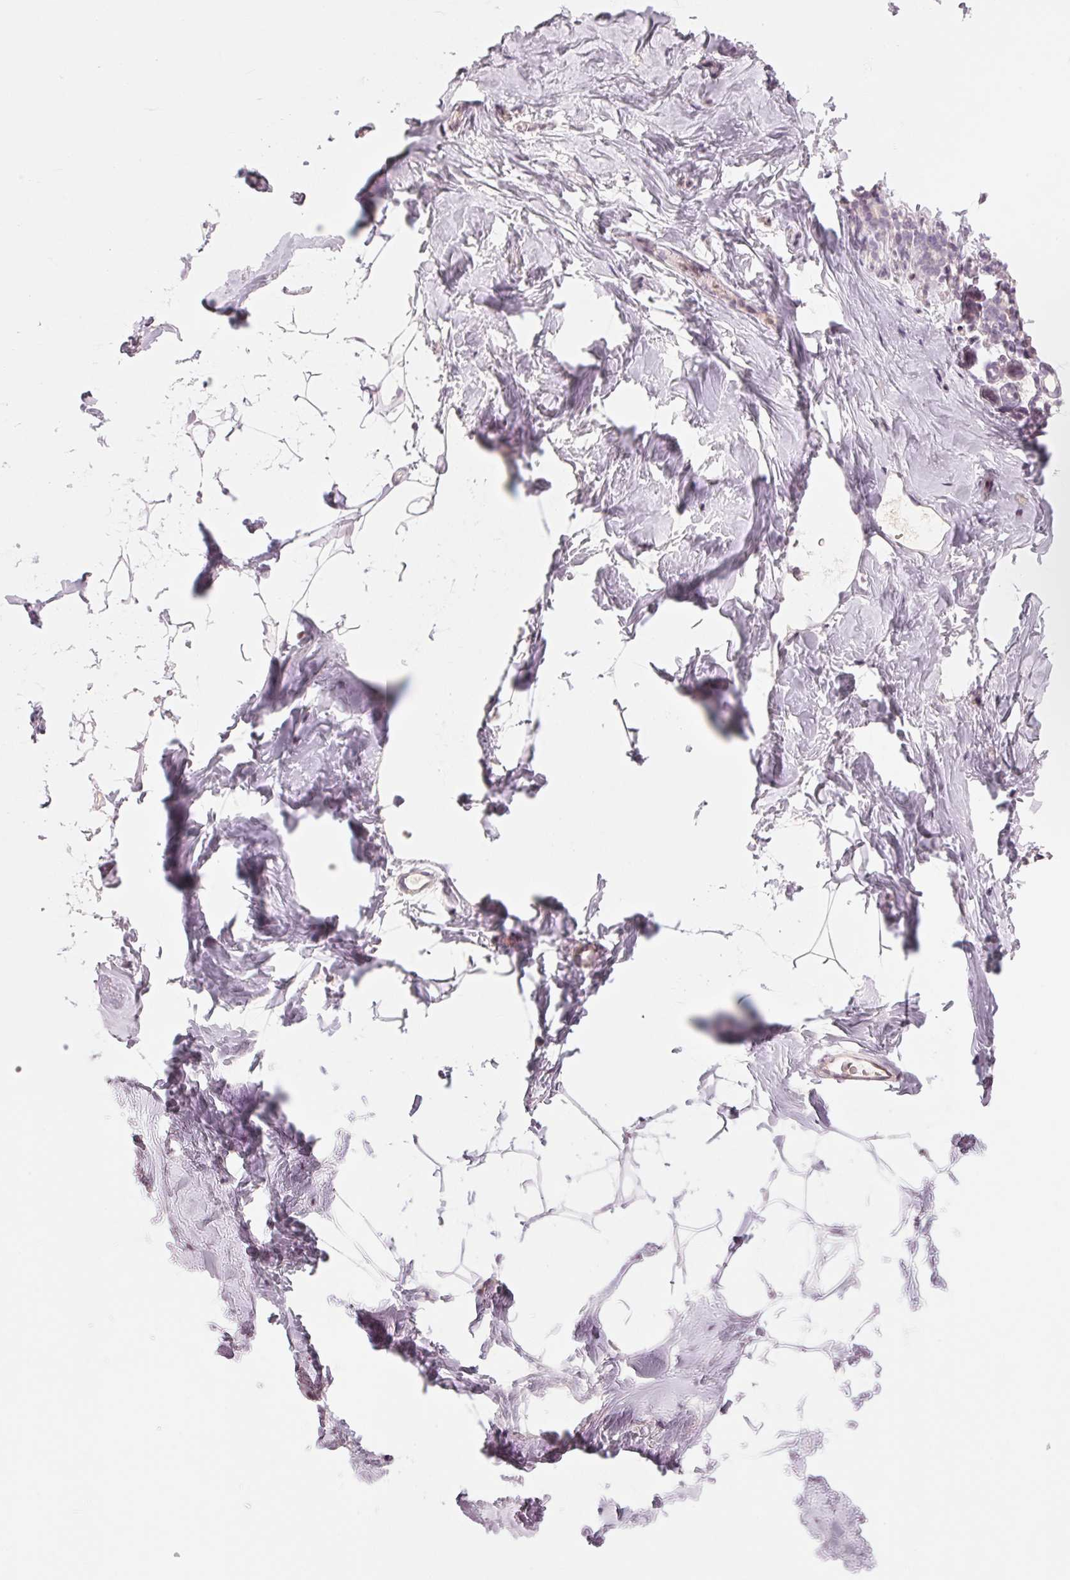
{"staining": {"intensity": "weak", "quantity": "25%-75%", "location": "cytoplasmic/membranous"}, "tissue": "breast", "cell_type": "Adipocytes", "image_type": "normal", "snomed": [{"axis": "morphology", "description": "Normal tissue, NOS"}, {"axis": "topography", "description": "Breast"}], "caption": "Approximately 25%-75% of adipocytes in unremarkable human breast display weak cytoplasmic/membranous protein positivity as visualized by brown immunohistochemical staining.", "gene": "SLC17A4", "patient": {"sex": "female", "age": 32}}